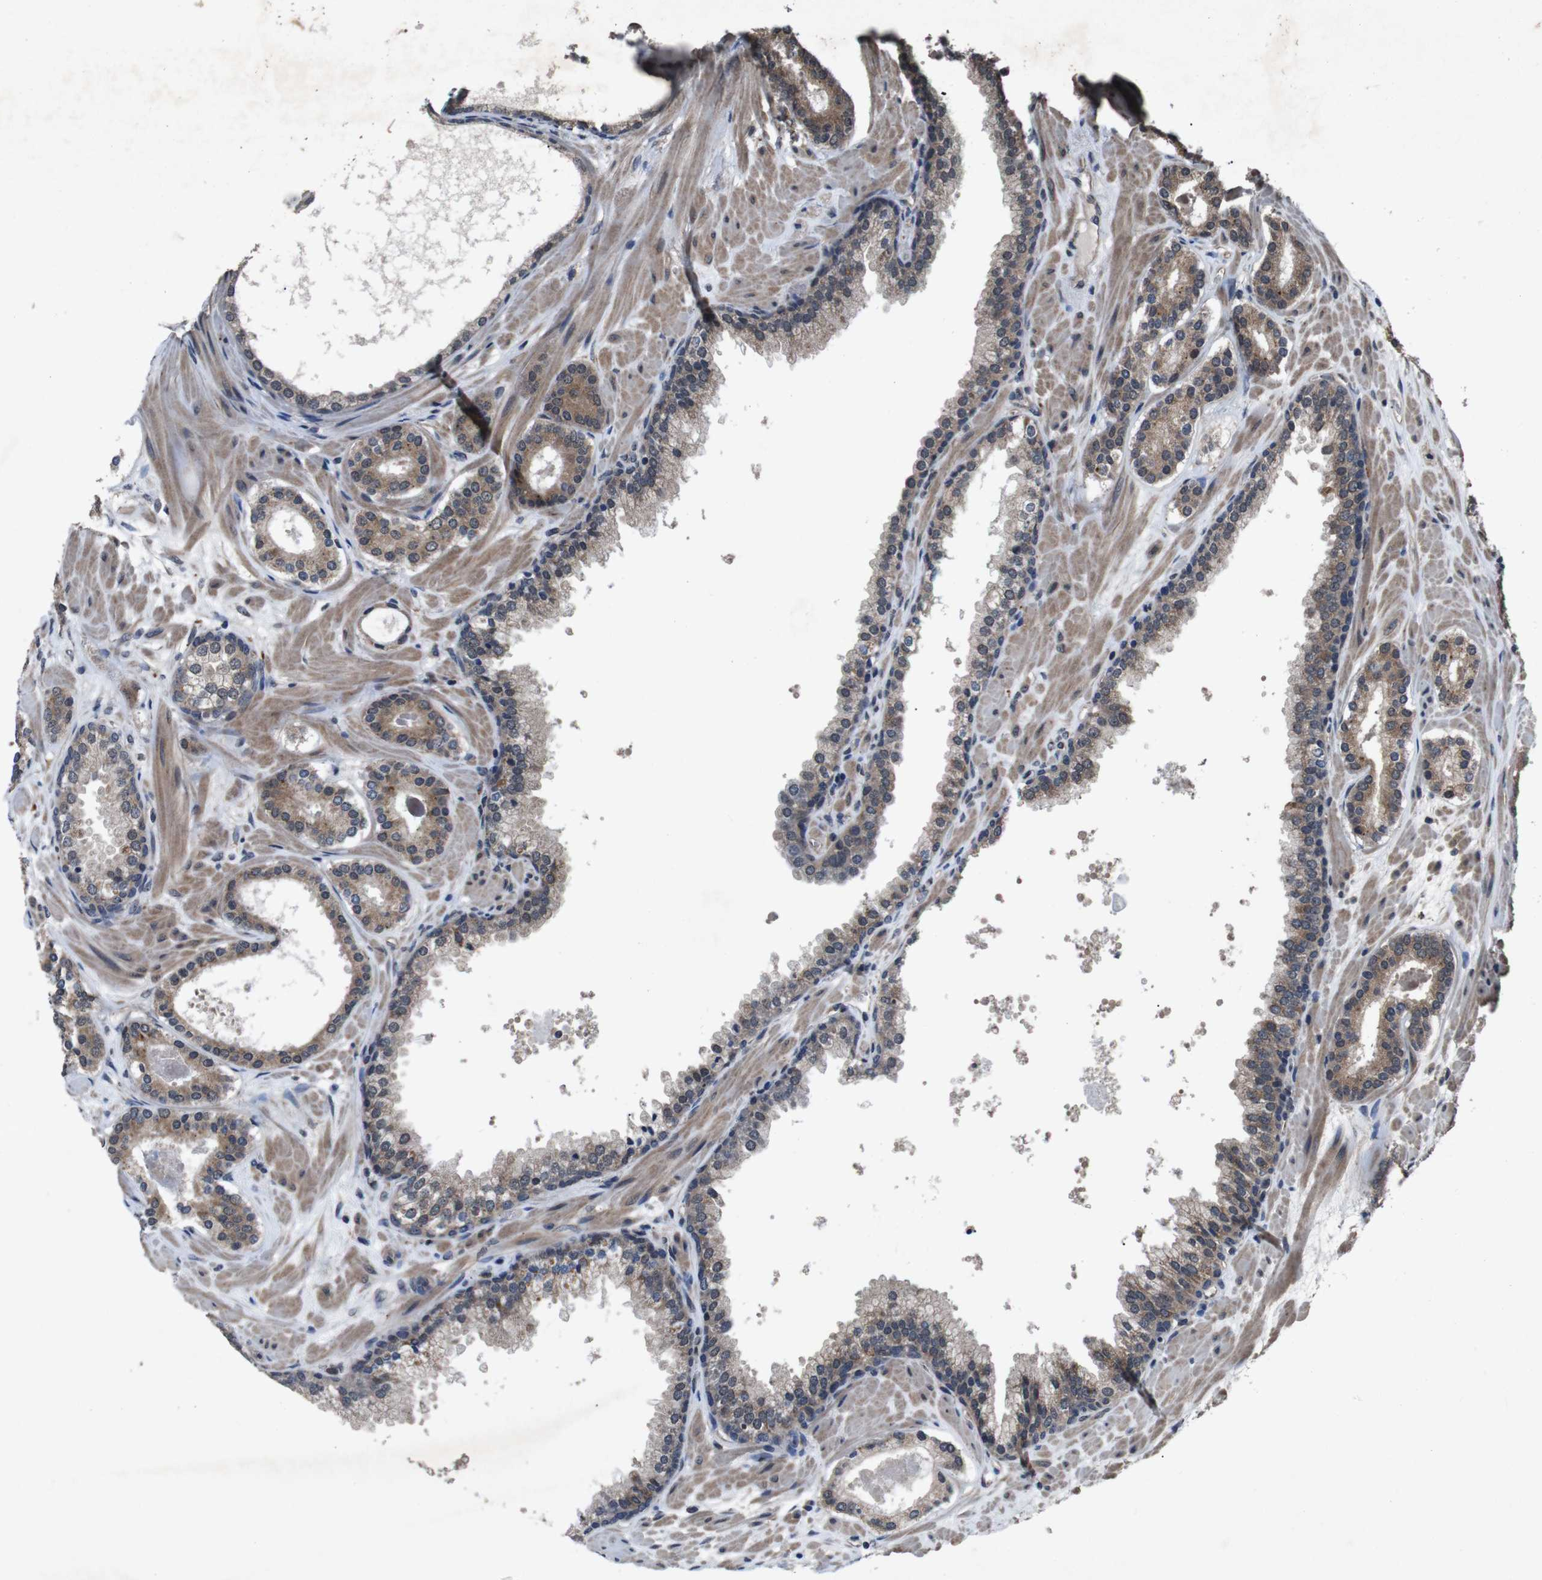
{"staining": {"intensity": "moderate", "quantity": ">75%", "location": "cytoplasmic/membranous"}, "tissue": "prostate cancer", "cell_type": "Tumor cells", "image_type": "cancer", "snomed": [{"axis": "morphology", "description": "Adenocarcinoma, Low grade"}, {"axis": "topography", "description": "Prostate"}], "caption": "Prostate adenocarcinoma (low-grade) stained for a protein exhibits moderate cytoplasmic/membranous positivity in tumor cells.", "gene": "SOCS1", "patient": {"sex": "male", "age": 63}}